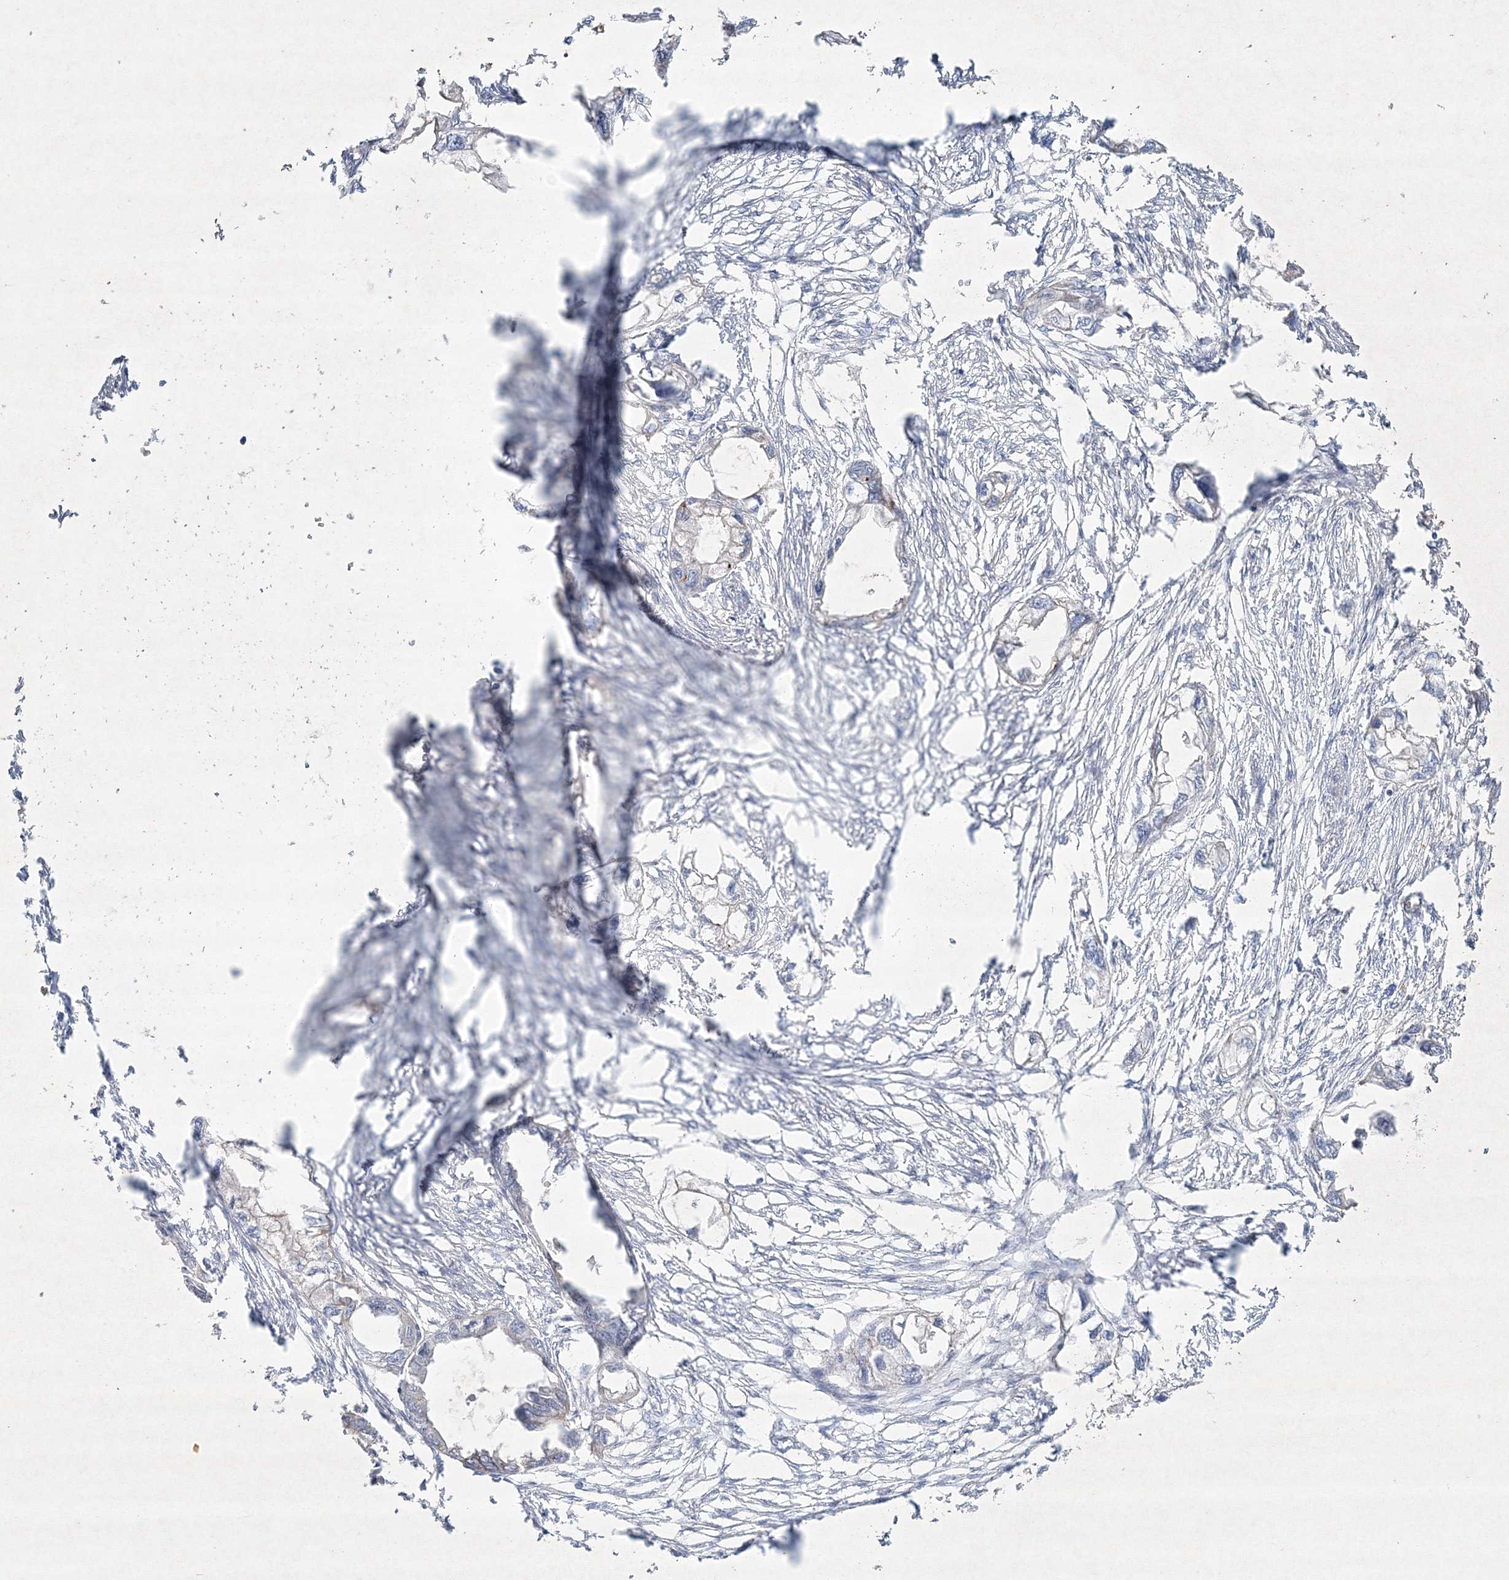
{"staining": {"intensity": "negative", "quantity": "none", "location": "none"}, "tissue": "endometrial cancer", "cell_type": "Tumor cells", "image_type": "cancer", "snomed": [{"axis": "morphology", "description": "Adenocarcinoma, NOS"}, {"axis": "morphology", "description": "Adenocarcinoma, metastatic, NOS"}, {"axis": "topography", "description": "Adipose tissue"}, {"axis": "topography", "description": "Endometrium"}], "caption": "Immunohistochemistry image of human endometrial cancer (adenocarcinoma) stained for a protein (brown), which shows no staining in tumor cells. (DAB immunohistochemistry with hematoxylin counter stain).", "gene": "NAA40", "patient": {"sex": "female", "age": 67}}